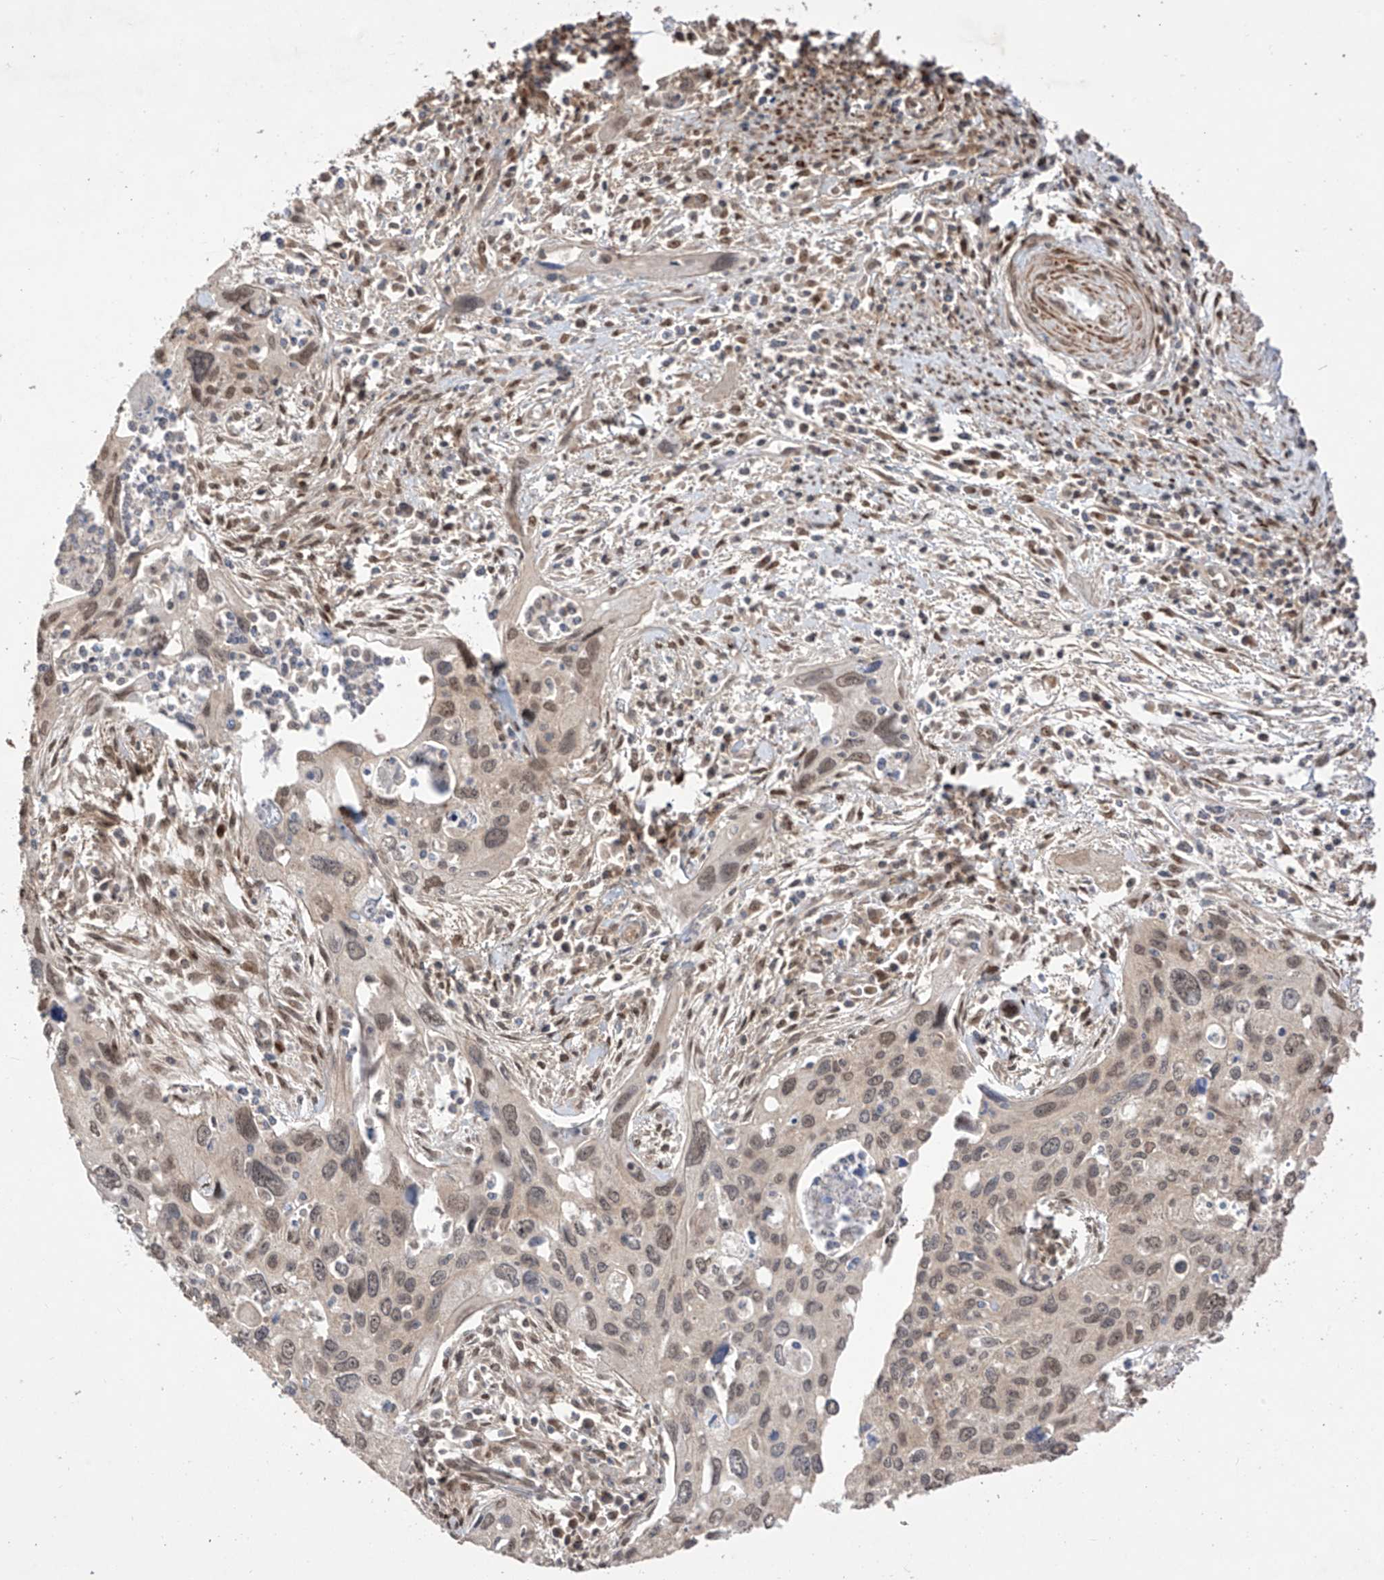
{"staining": {"intensity": "moderate", "quantity": ">75%", "location": "nuclear"}, "tissue": "cervical cancer", "cell_type": "Tumor cells", "image_type": "cancer", "snomed": [{"axis": "morphology", "description": "Squamous cell carcinoma, NOS"}, {"axis": "topography", "description": "Cervix"}], "caption": "Immunohistochemical staining of squamous cell carcinoma (cervical) displays moderate nuclear protein staining in approximately >75% of tumor cells.", "gene": "LATS1", "patient": {"sex": "female", "age": 55}}